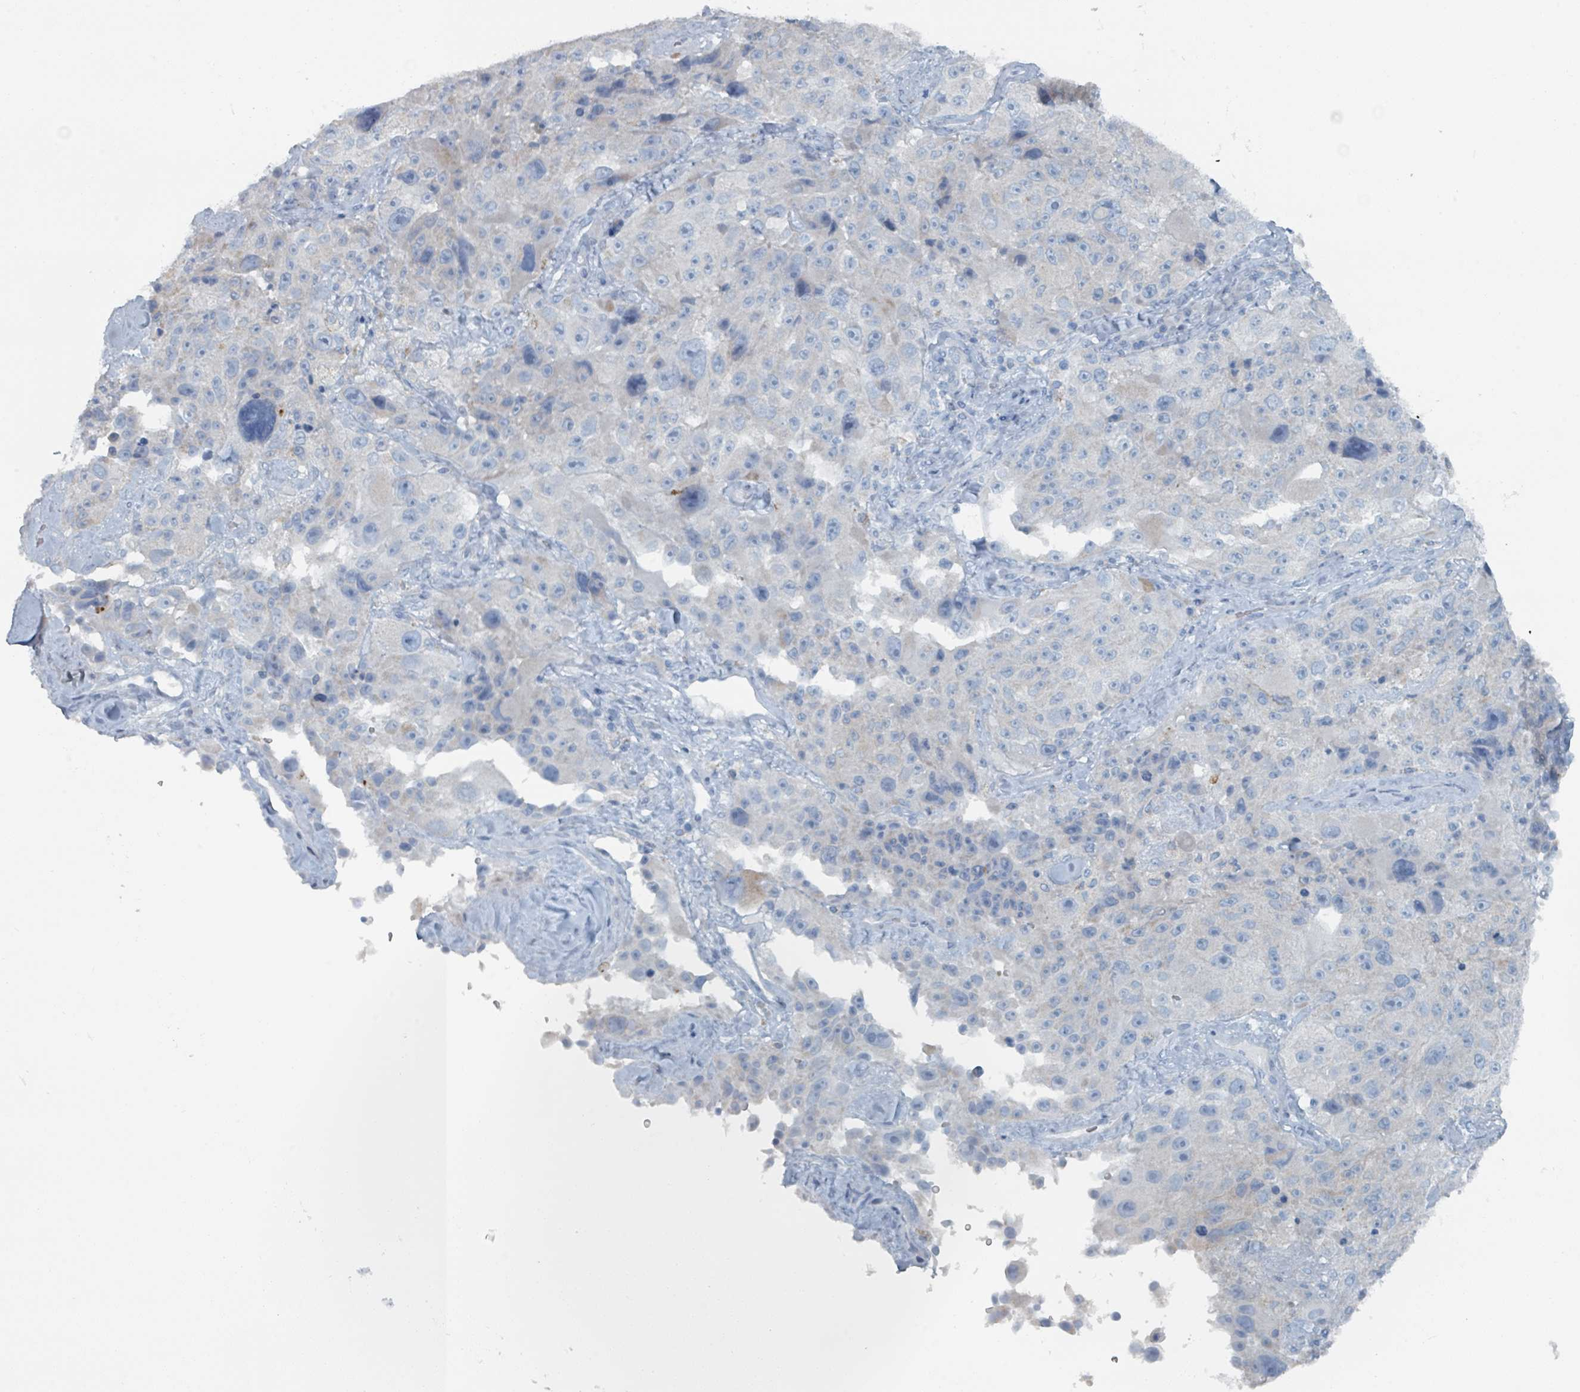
{"staining": {"intensity": "negative", "quantity": "none", "location": "none"}, "tissue": "melanoma", "cell_type": "Tumor cells", "image_type": "cancer", "snomed": [{"axis": "morphology", "description": "Malignant melanoma, Metastatic site"}, {"axis": "topography", "description": "Lymph node"}], "caption": "Human melanoma stained for a protein using IHC demonstrates no staining in tumor cells.", "gene": "GAMT", "patient": {"sex": "male", "age": 62}}